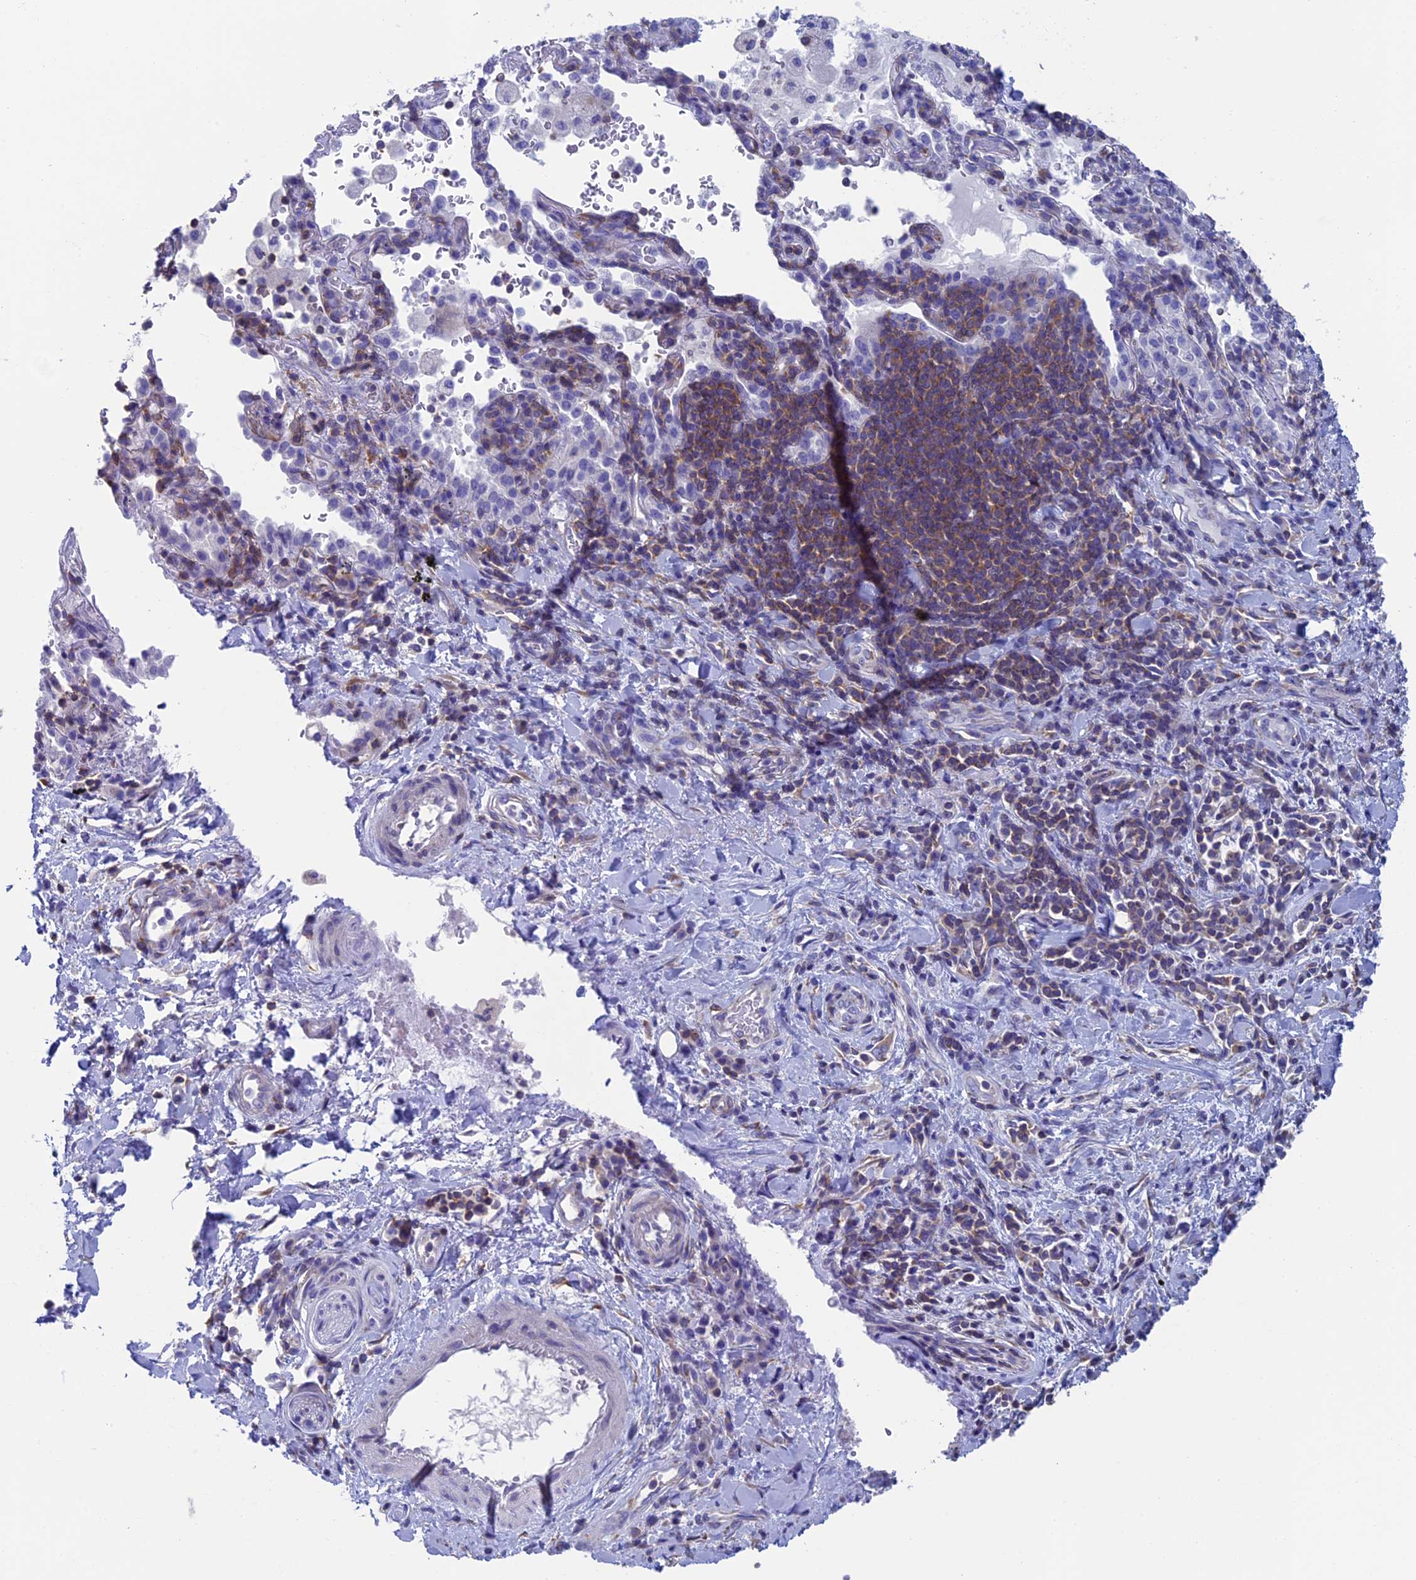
{"staining": {"intensity": "negative", "quantity": "none", "location": "none"}, "tissue": "adipose tissue", "cell_type": "Adipocytes", "image_type": "normal", "snomed": [{"axis": "morphology", "description": "Normal tissue, NOS"}, {"axis": "morphology", "description": "Squamous cell carcinoma, NOS"}, {"axis": "topography", "description": "Bronchus"}, {"axis": "topography", "description": "Lung"}], "caption": "Adipose tissue was stained to show a protein in brown. There is no significant staining in adipocytes. (Brightfield microscopy of DAB (3,3'-diaminobenzidine) IHC at high magnification).", "gene": "SEPTIN1", "patient": {"sex": "male", "age": 64}}